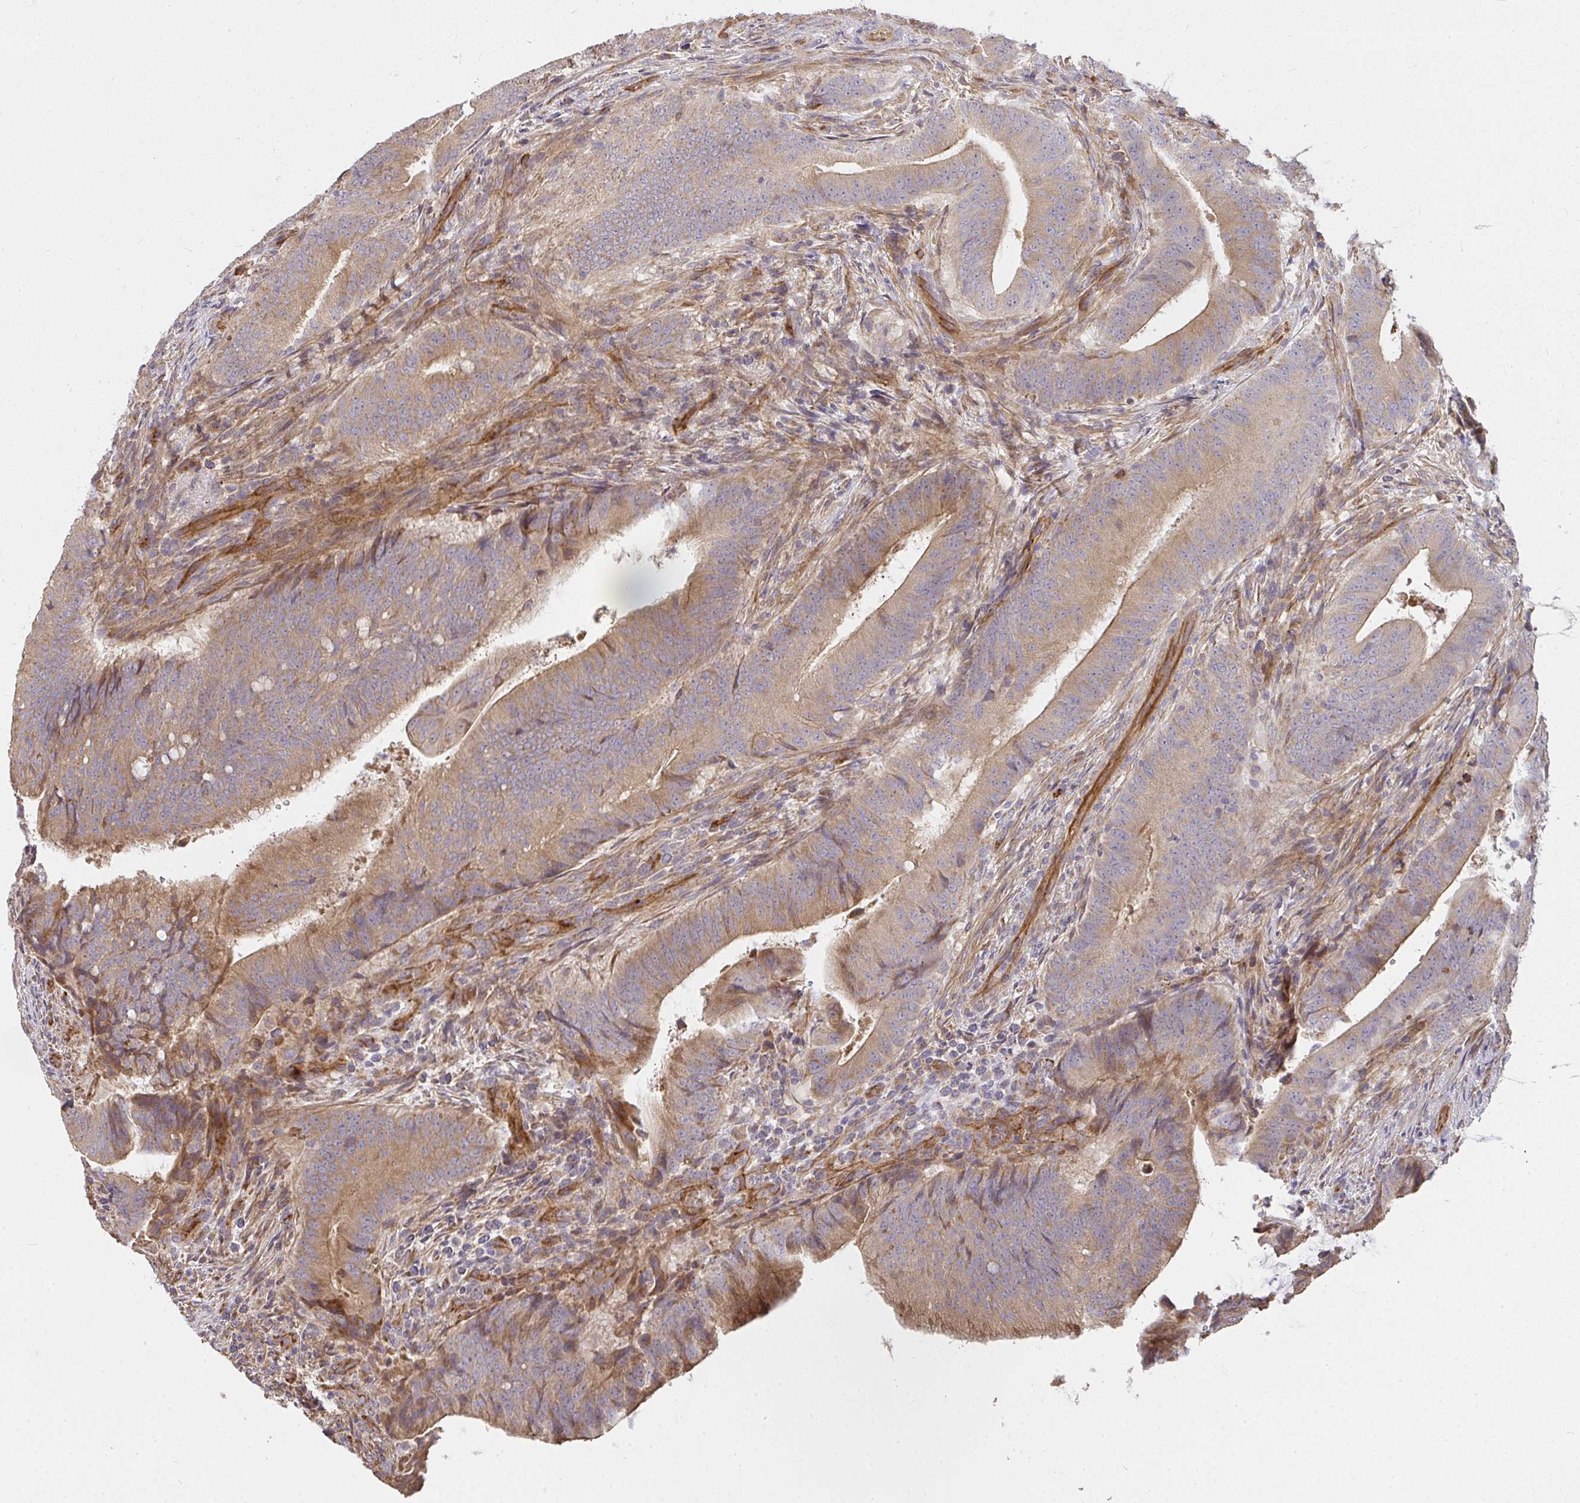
{"staining": {"intensity": "moderate", "quantity": ">75%", "location": "cytoplasmic/membranous"}, "tissue": "colorectal cancer", "cell_type": "Tumor cells", "image_type": "cancer", "snomed": [{"axis": "morphology", "description": "Adenocarcinoma, NOS"}, {"axis": "topography", "description": "Colon"}], "caption": "High-power microscopy captured an IHC image of colorectal adenocarcinoma, revealing moderate cytoplasmic/membranous staining in approximately >75% of tumor cells. The staining was performed using DAB (3,3'-diaminobenzidine), with brown indicating positive protein expression. Nuclei are stained blue with hematoxylin.", "gene": "B4GALT6", "patient": {"sex": "female", "age": 43}}